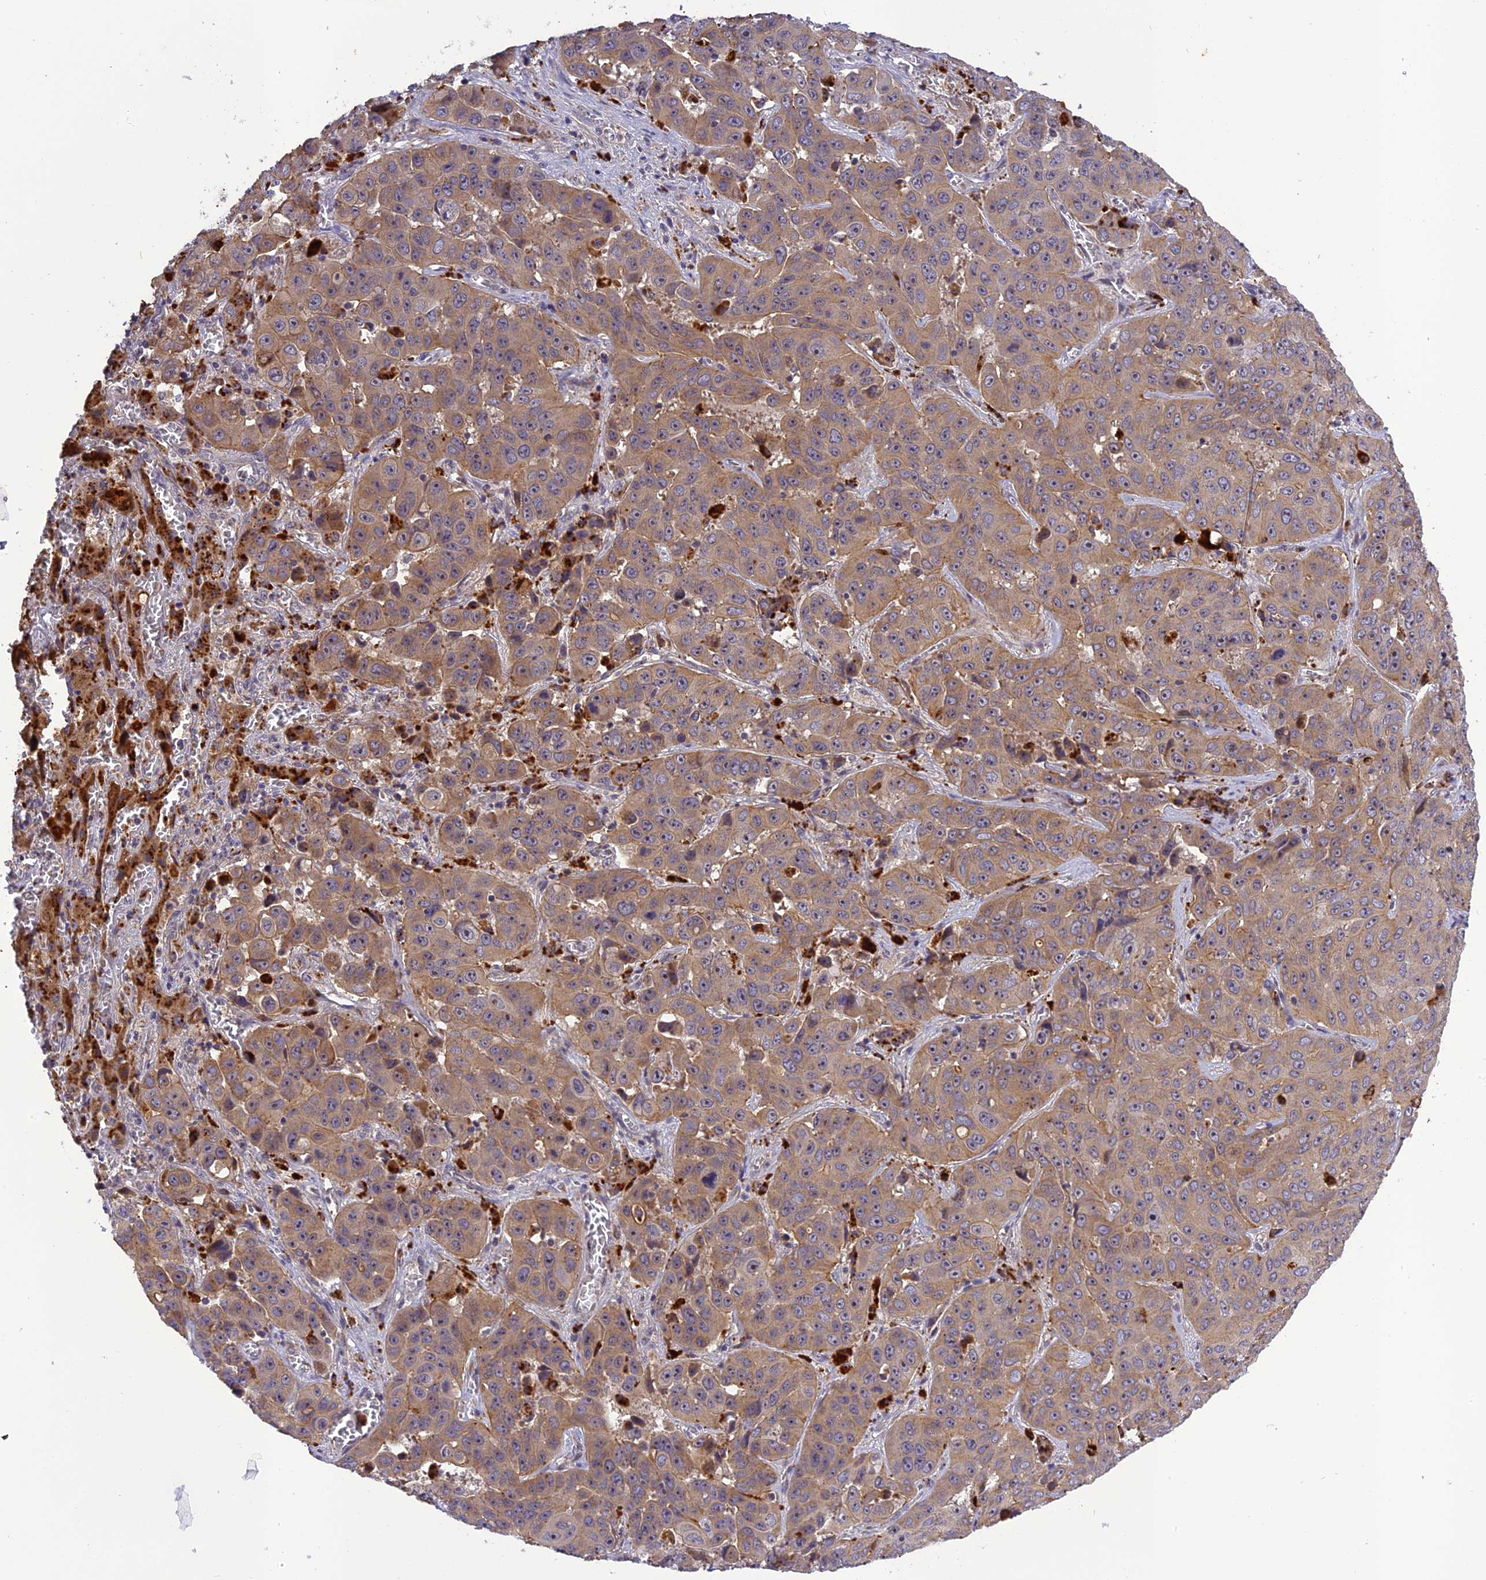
{"staining": {"intensity": "moderate", "quantity": ">75%", "location": "cytoplasmic/membranous"}, "tissue": "liver cancer", "cell_type": "Tumor cells", "image_type": "cancer", "snomed": [{"axis": "morphology", "description": "Cholangiocarcinoma"}, {"axis": "topography", "description": "Liver"}], "caption": "High-power microscopy captured an immunohistochemistry photomicrograph of cholangiocarcinoma (liver), revealing moderate cytoplasmic/membranous positivity in approximately >75% of tumor cells. Immunohistochemistry (ihc) stains the protein in brown and the nuclei are stained blue.", "gene": "FNIP2", "patient": {"sex": "female", "age": 52}}